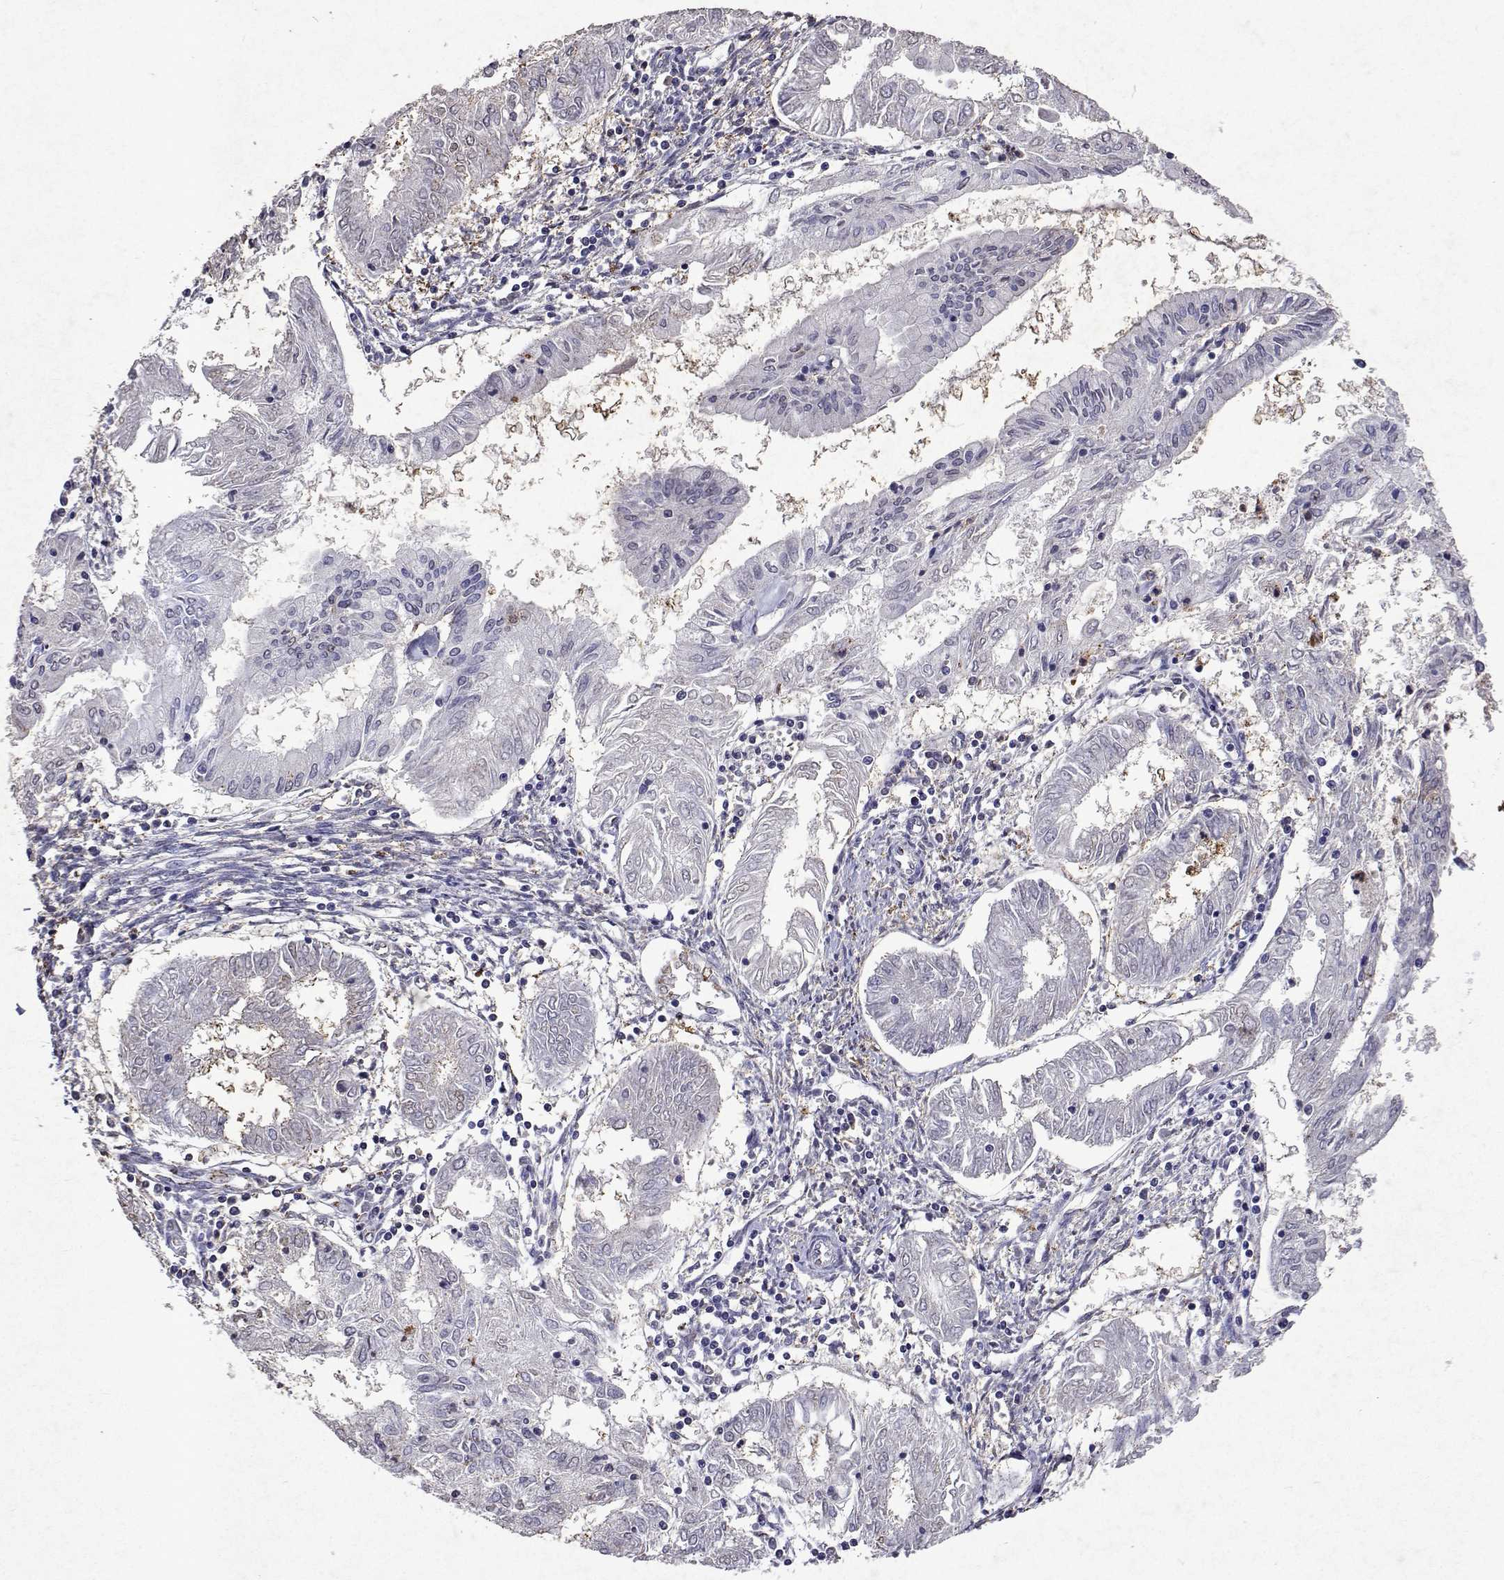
{"staining": {"intensity": "negative", "quantity": "none", "location": "none"}, "tissue": "endometrial cancer", "cell_type": "Tumor cells", "image_type": "cancer", "snomed": [{"axis": "morphology", "description": "Adenocarcinoma, NOS"}, {"axis": "topography", "description": "Endometrium"}], "caption": "Immunohistochemistry of human endometrial cancer shows no expression in tumor cells.", "gene": "DUSP28", "patient": {"sex": "female", "age": 68}}